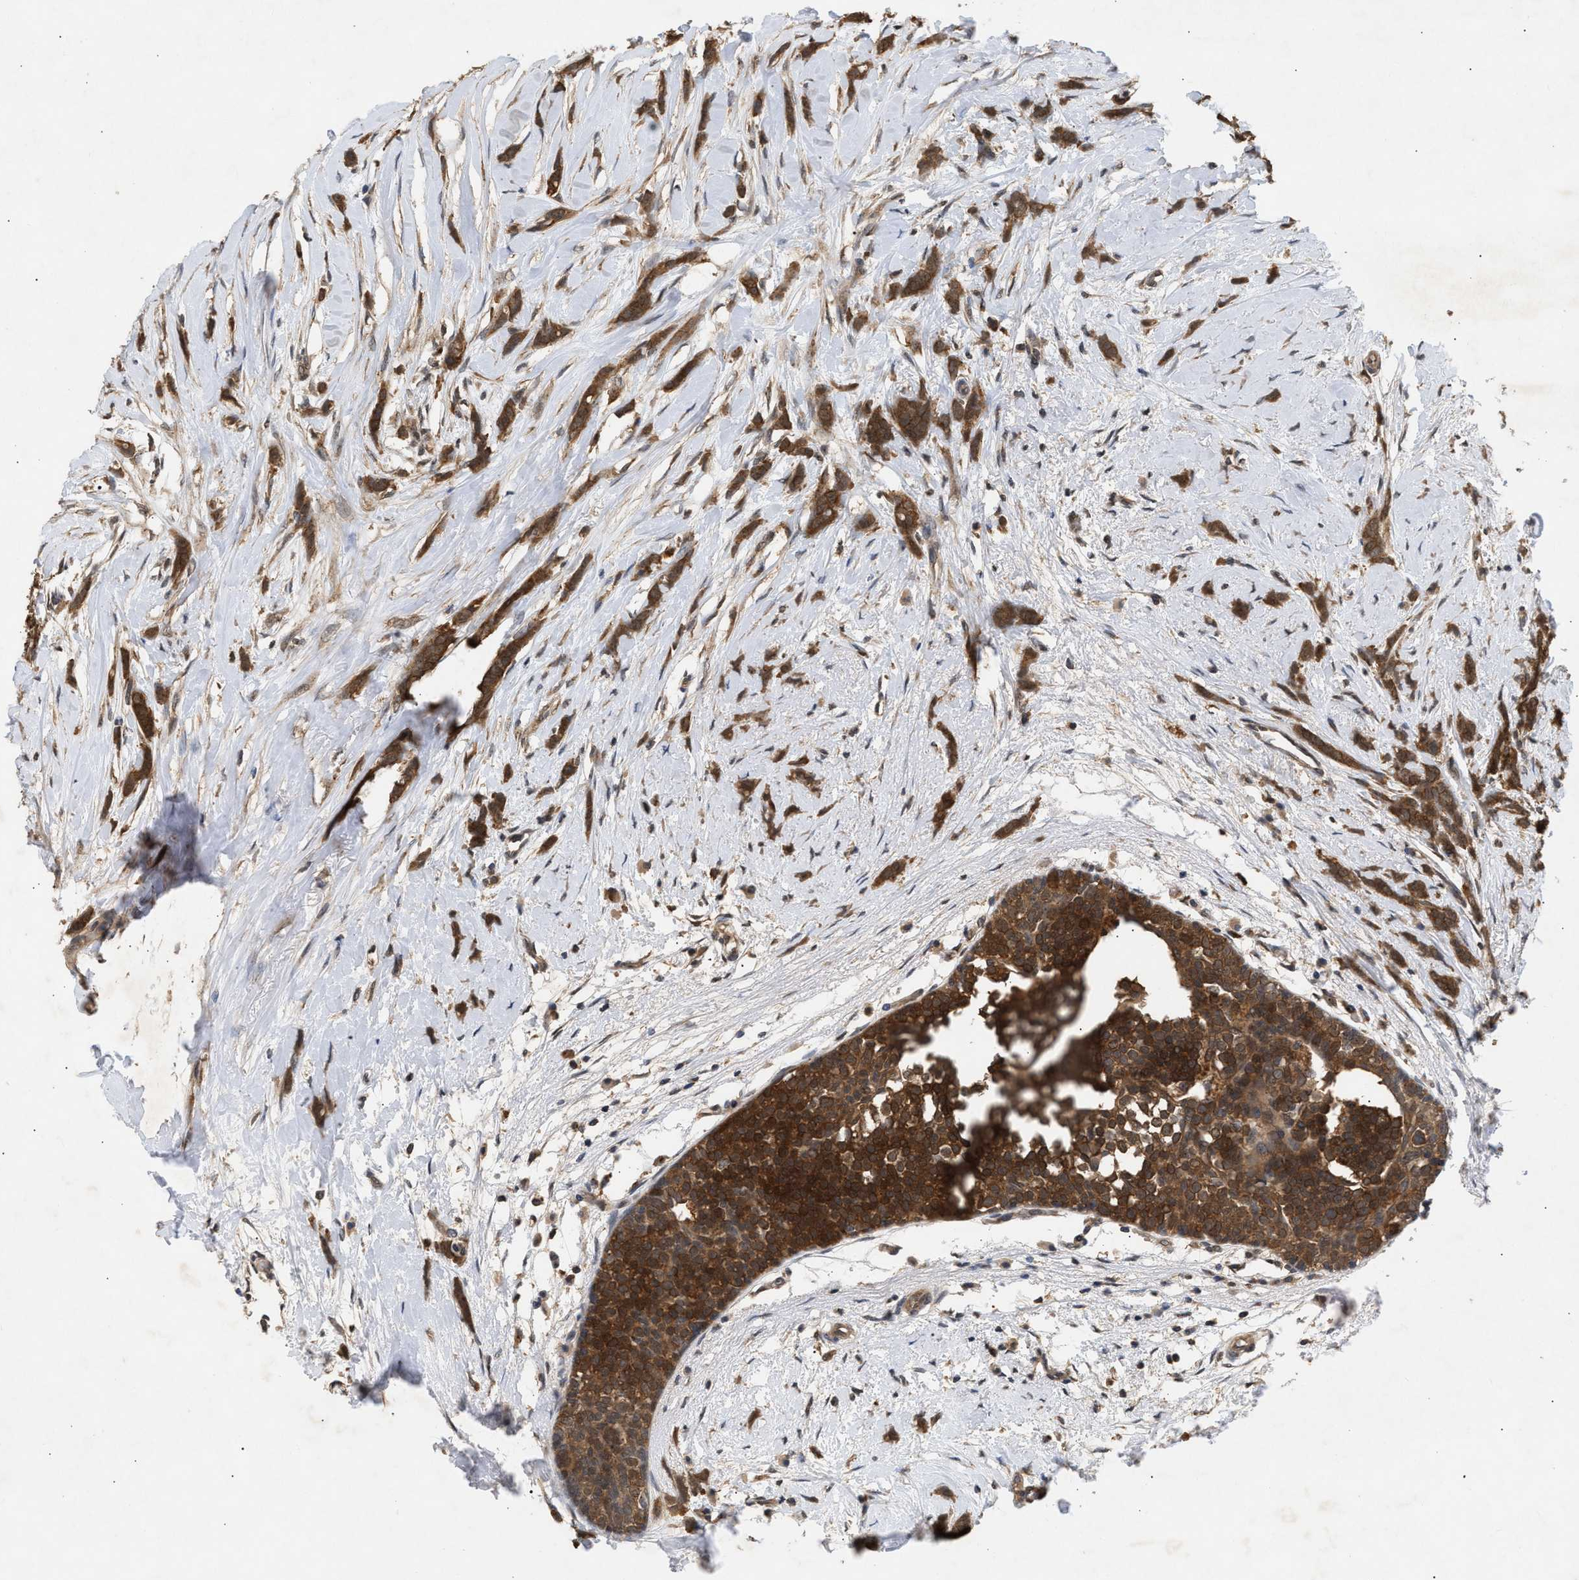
{"staining": {"intensity": "strong", "quantity": ">75%", "location": "cytoplasmic/membranous"}, "tissue": "breast cancer", "cell_type": "Tumor cells", "image_type": "cancer", "snomed": [{"axis": "morphology", "description": "Lobular carcinoma, in situ"}, {"axis": "morphology", "description": "Lobular carcinoma"}, {"axis": "topography", "description": "Breast"}], "caption": "DAB (3,3'-diaminobenzidine) immunohistochemical staining of human lobular carcinoma (breast) displays strong cytoplasmic/membranous protein positivity in approximately >75% of tumor cells.", "gene": "FITM1", "patient": {"sex": "female", "age": 41}}